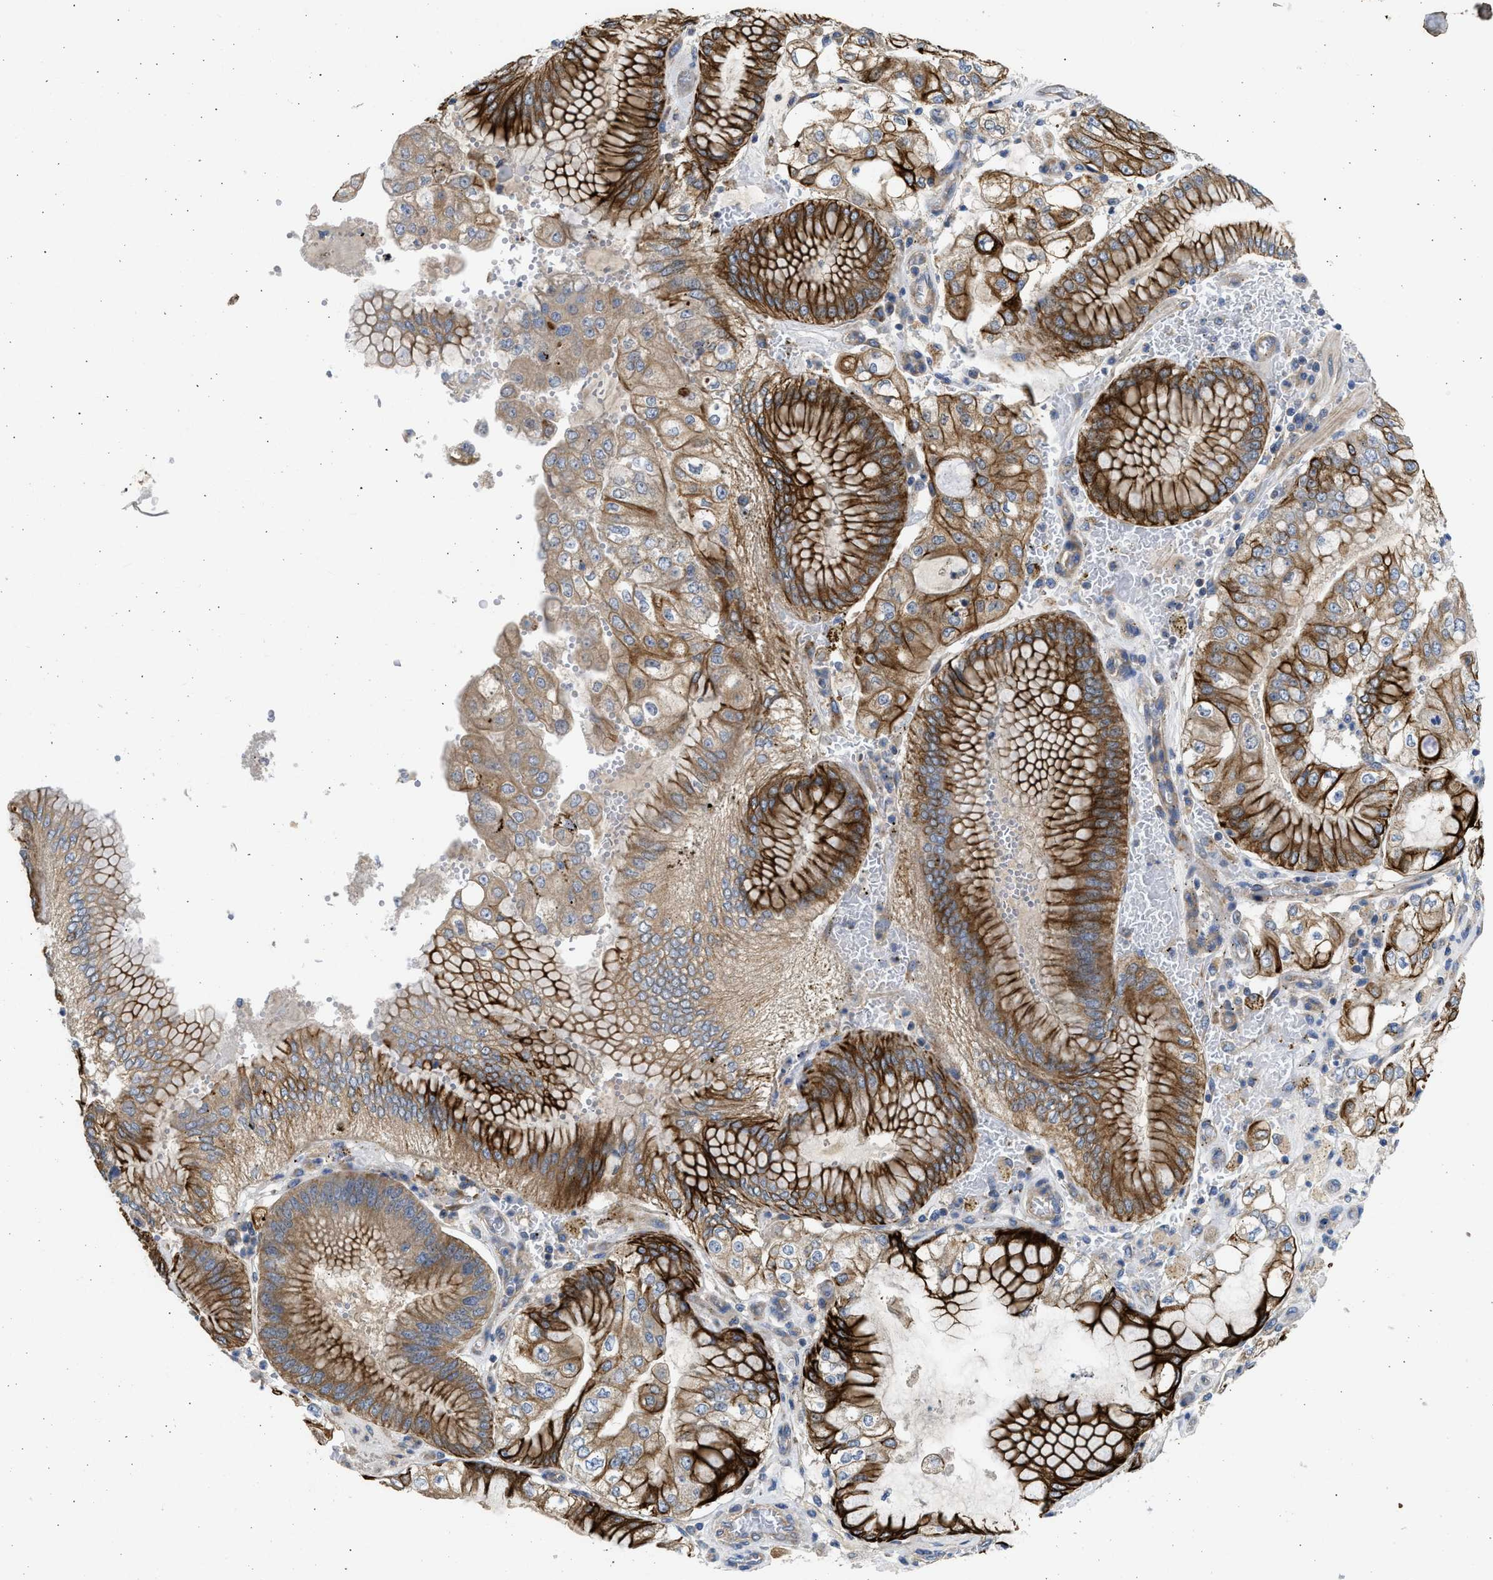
{"staining": {"intensity": "strong", "quantity": ">75%", "location": "cytoplasmic/membranous"}, "tissue": "stomach cancer", "cell_type": "Tumor cells", "image_type": "cancer", "snomed": [{"axis": "morphology", "description": "Adenocarcinoma, NOS"}, {"axis": "topography", "description": "Stomach"}], "caption": "Stomach cancer tissue reveals strong cytoplasmic/membranous positivity in about >75% of tumor cells, visualized by immunohistochemistry.", "gene": "CSRNP2", "patient": {"sex": "male", "age": 76}}